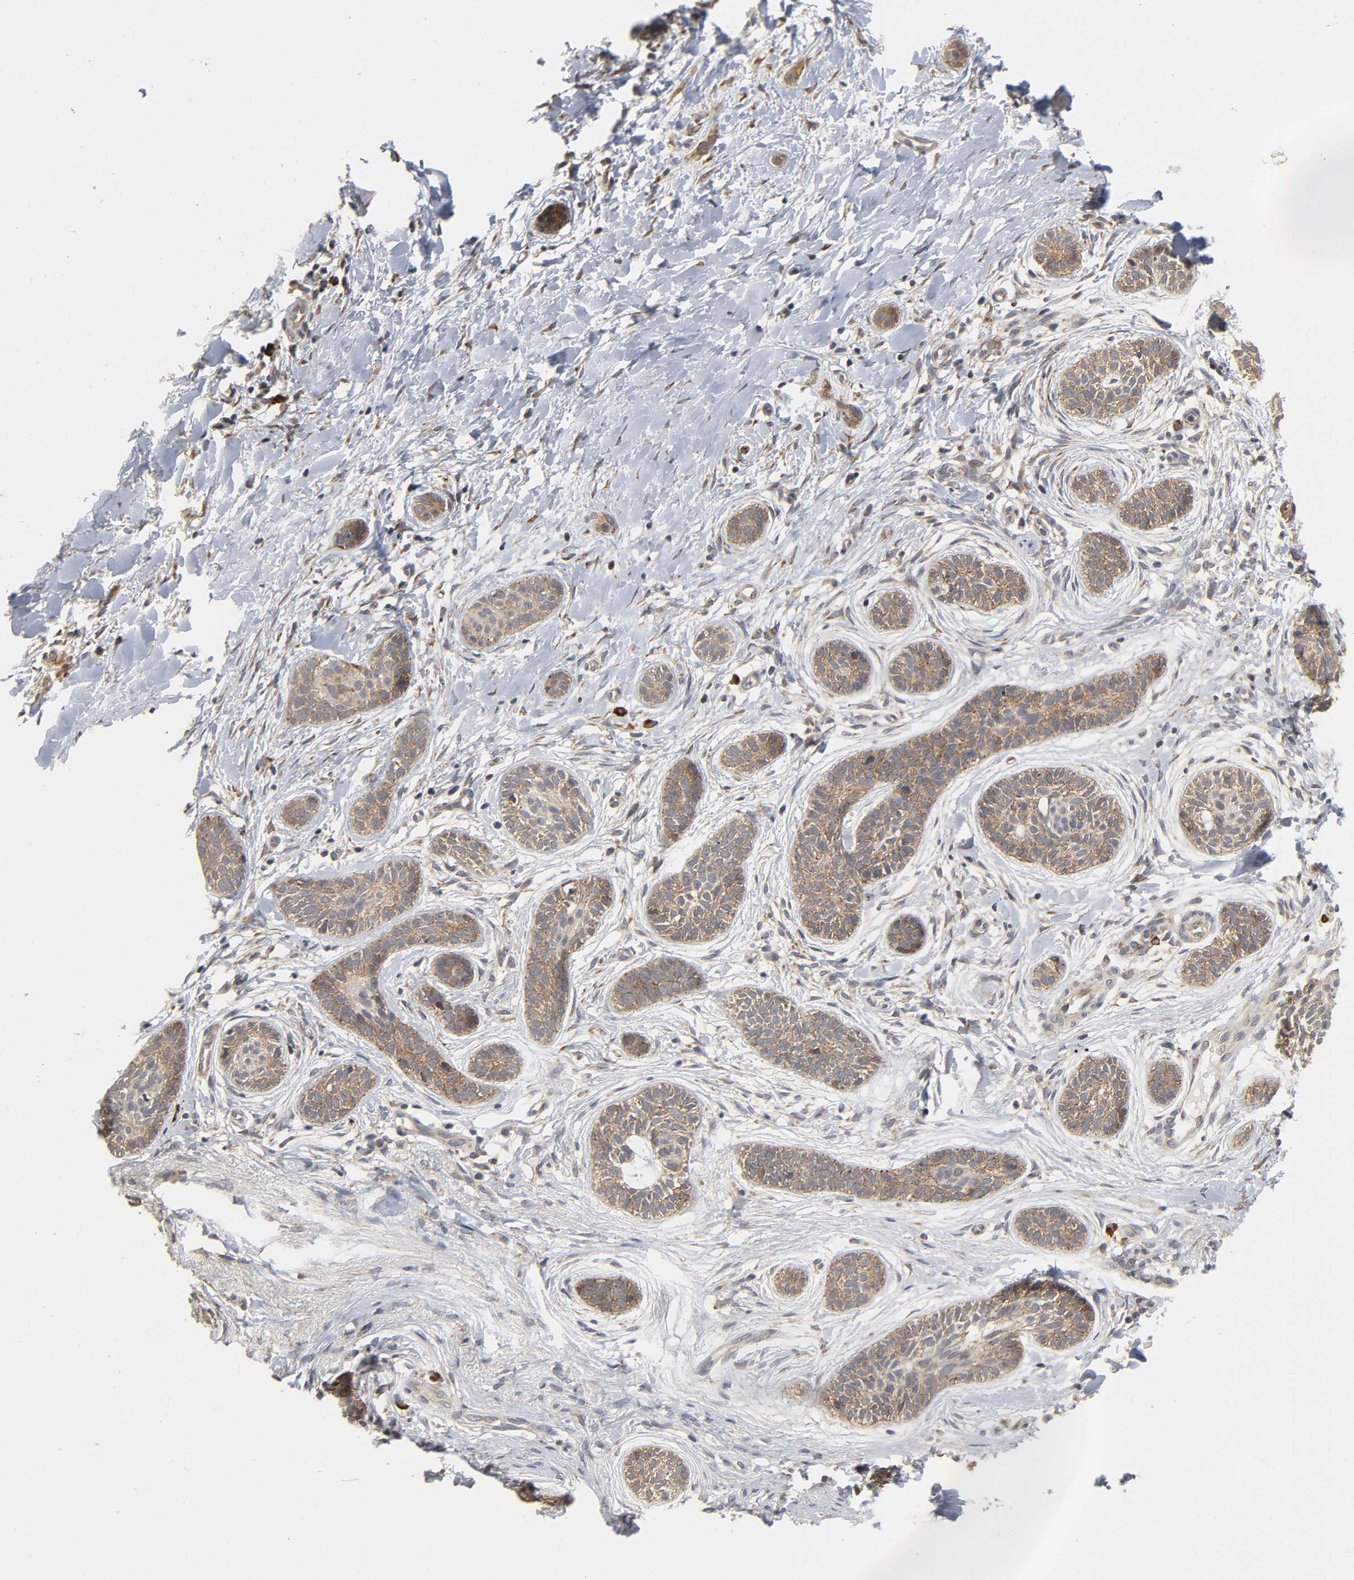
{"staining": {"intensity": "moderate", "quantity": ">75%", "location": "cytoplasmic/membranous"}, "tissue": "skin cancer", "cell_type": "Tumor cells", "image_type": "cancer", "snomed": [{"axis": "morphology", "description": "Normal tissue, NOS"}, {"axis": "morphology", "description": "Basal cell carcinoma"}, {"axis": "topography", "description": "Skin"}], "caption": "IHC (DAB (3,3'-diaminobenzidine)) staining of human skin cancer demonstrates moderate cytoplasmic/membranous protein positivity in about >75% of tumor cells. (IHC, brightfield microscopy, high magnification).", "gene": "SLC30A9", "patient": {"sex": "male", "age": 63}}